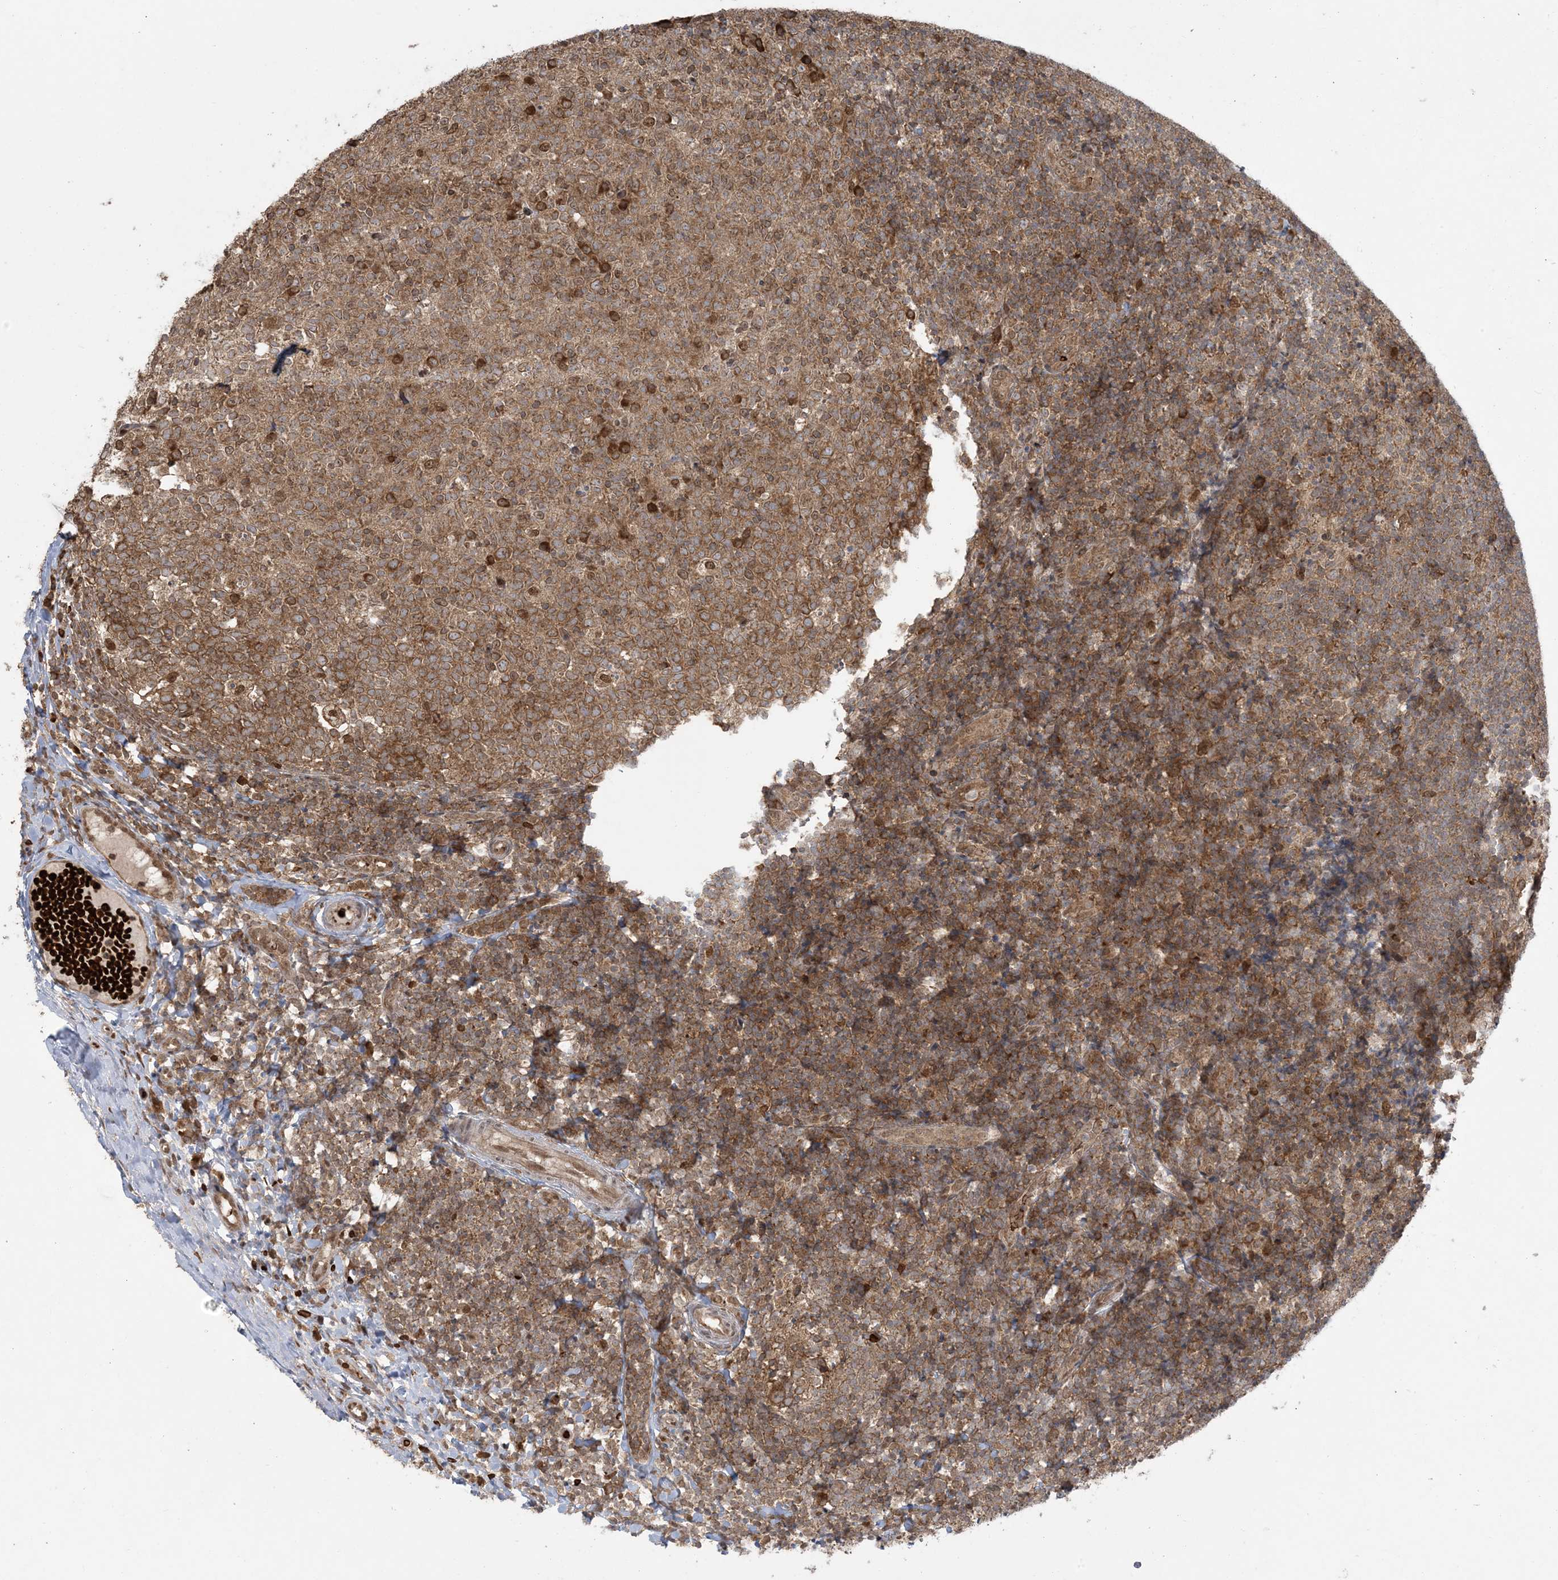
{"staining": {"intensity": "moderate", "quantity": ">75%", "location": "cytoplasmic/membranous"}, "tissue": "tonsil", "cell_type": "Germinal center cells", "image_type": "normal", "snomed": [{"axis": "morphology", "description": "Normal tissue, NOS"}, {"axis": "topography", "description": "Tonsil"}], "caption": "Brown immunohistochemical staining in benign tonsil reveals moderate cytoplasmic/membranous expression in about >75% of germinal center cells.", "gene": "ABCF3", "patient": {"sex": "female", "age": 19}}